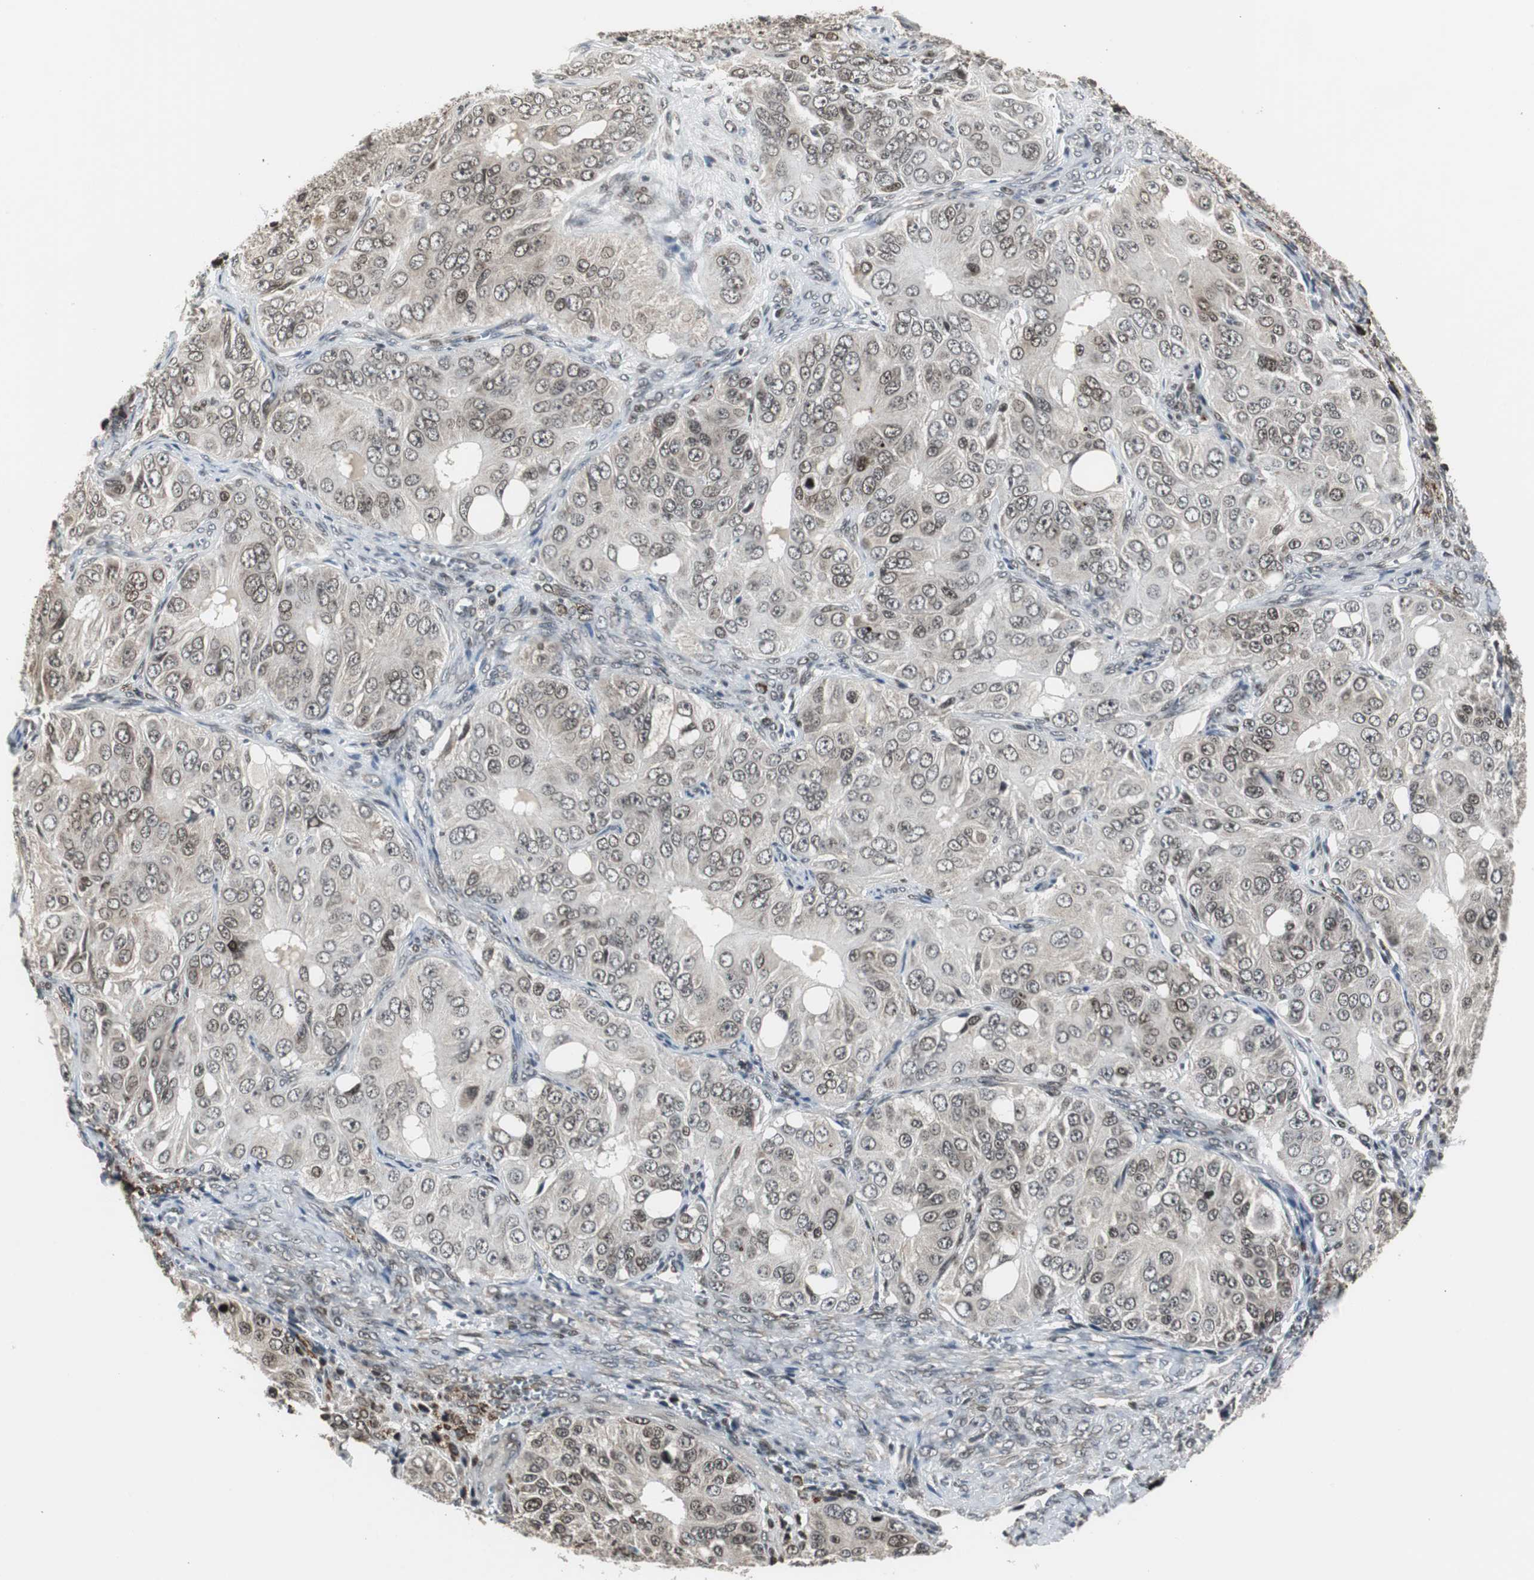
{"staining": {"intensity": "weak", "quantity": ">75%", "location": "cytoplasmic/membranous,nuclear"}, "tissue": "ovarian cancer", "cell_type": "Tumor cells", "image_type": "cancer", "snomed": [{"axis": "morphology", "description": "Carcinoma, endometroid"}, {"axis": "topography", "description": "Ovary"}], "caption": "This is a micrograph of IHC staining of ovarian cancer, which shows weak staining in the cytoplasmic/membranous and nuclear of tumor cells.", "gene": "MPG", "patient": {"sex": "female", "age": 51}}